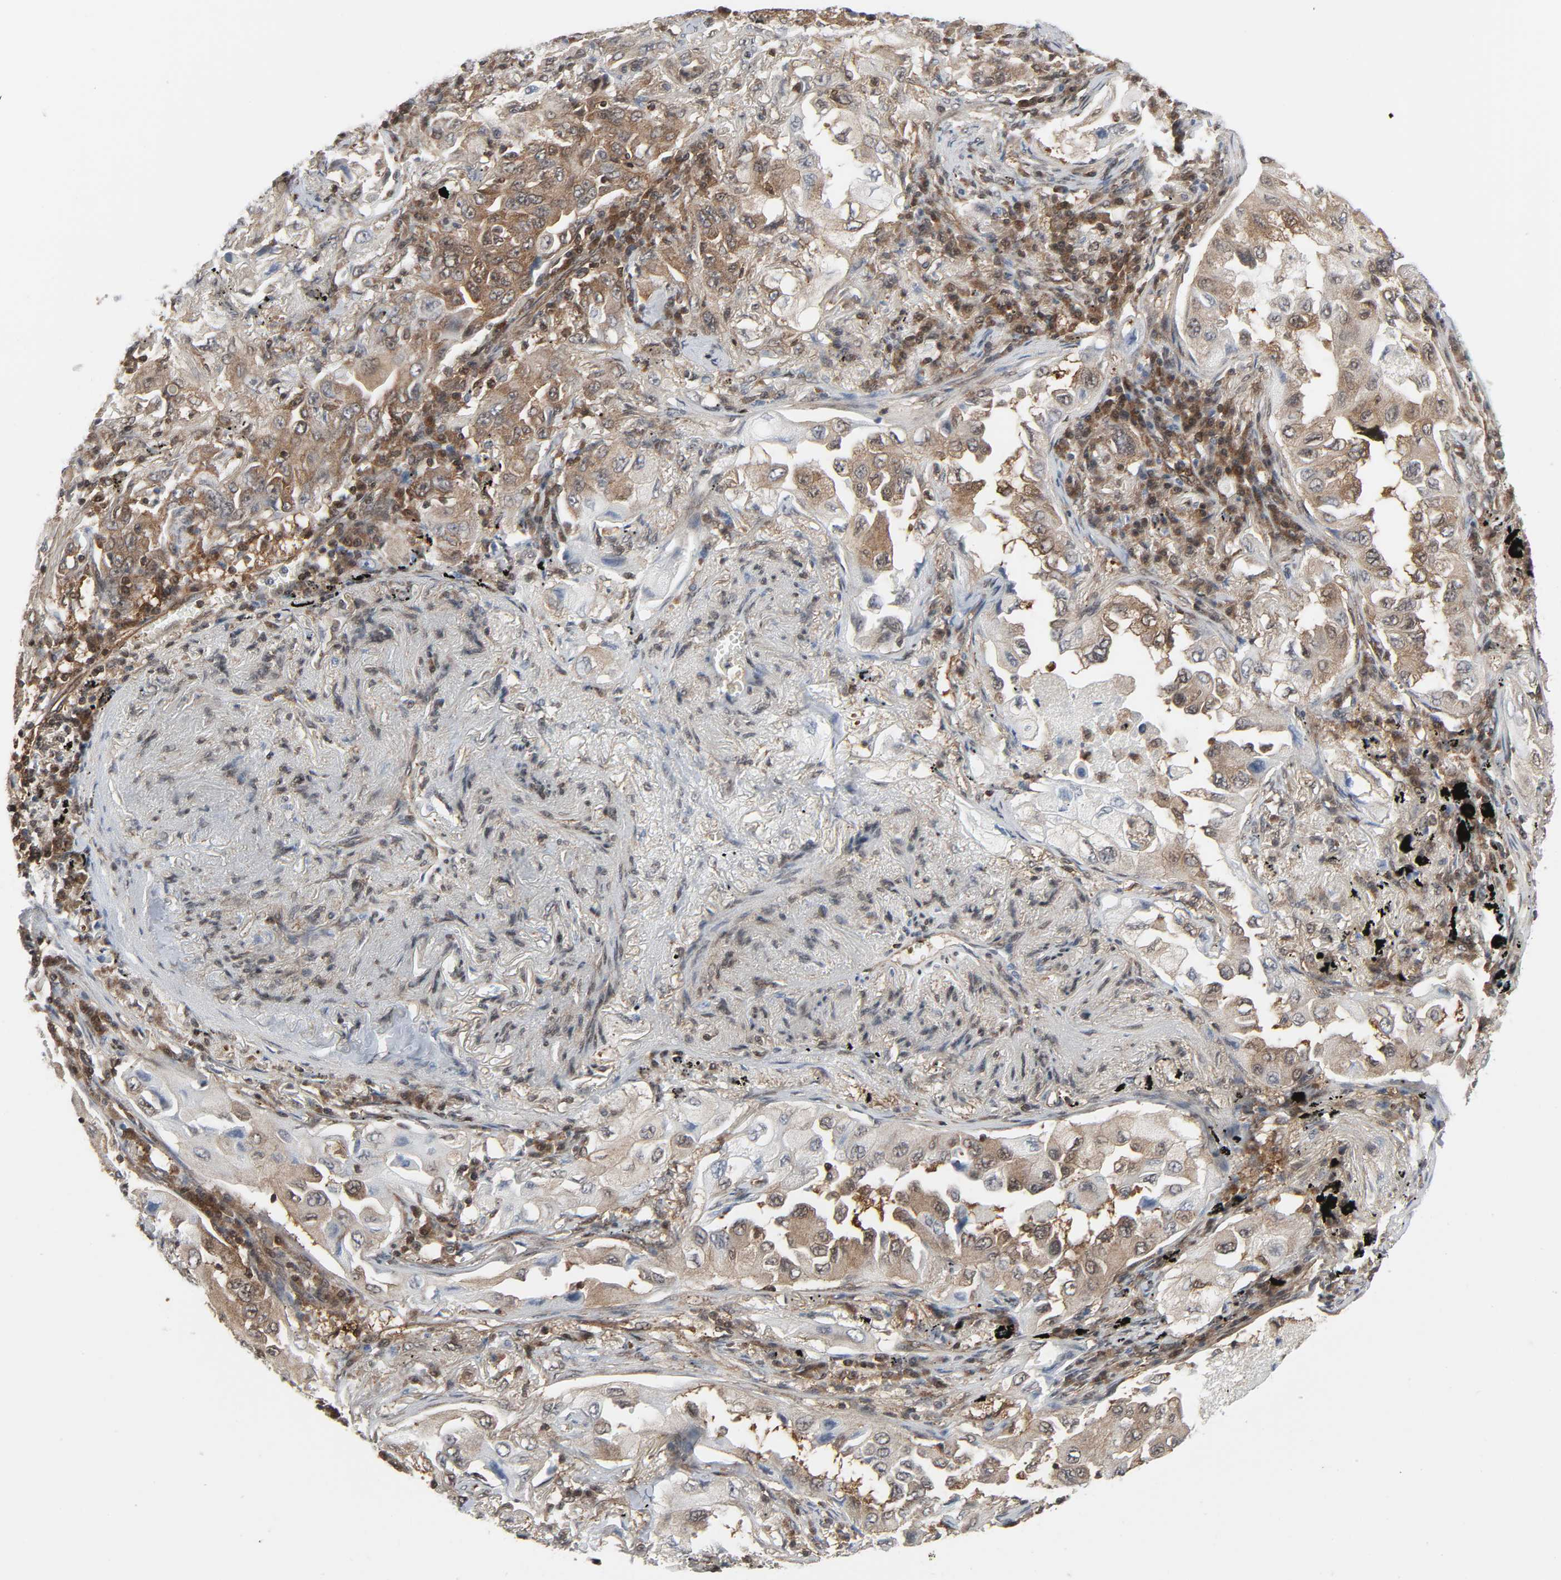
{"staining": {"intensity": "weak", "quantity": "25%-75%", "location": "cytoplasmic/membranous"}, "tissue": "lung cancer", "cell_type": "Tumor cells", "image_type": "cancer", "snomed": [{"axis": "morphology", "description": "Adenocarcinoma, NOS"}, {"axis": "topography", "description": "Lung"}], "caption": "DAB immunohistochemical staining of lung cancer displays weak cytoplasmic/membranous protein staining in approximately 25%-75% of tumor cells.", "gene": "GSK3A", "patient": {"sex": "female", "age": 65}}